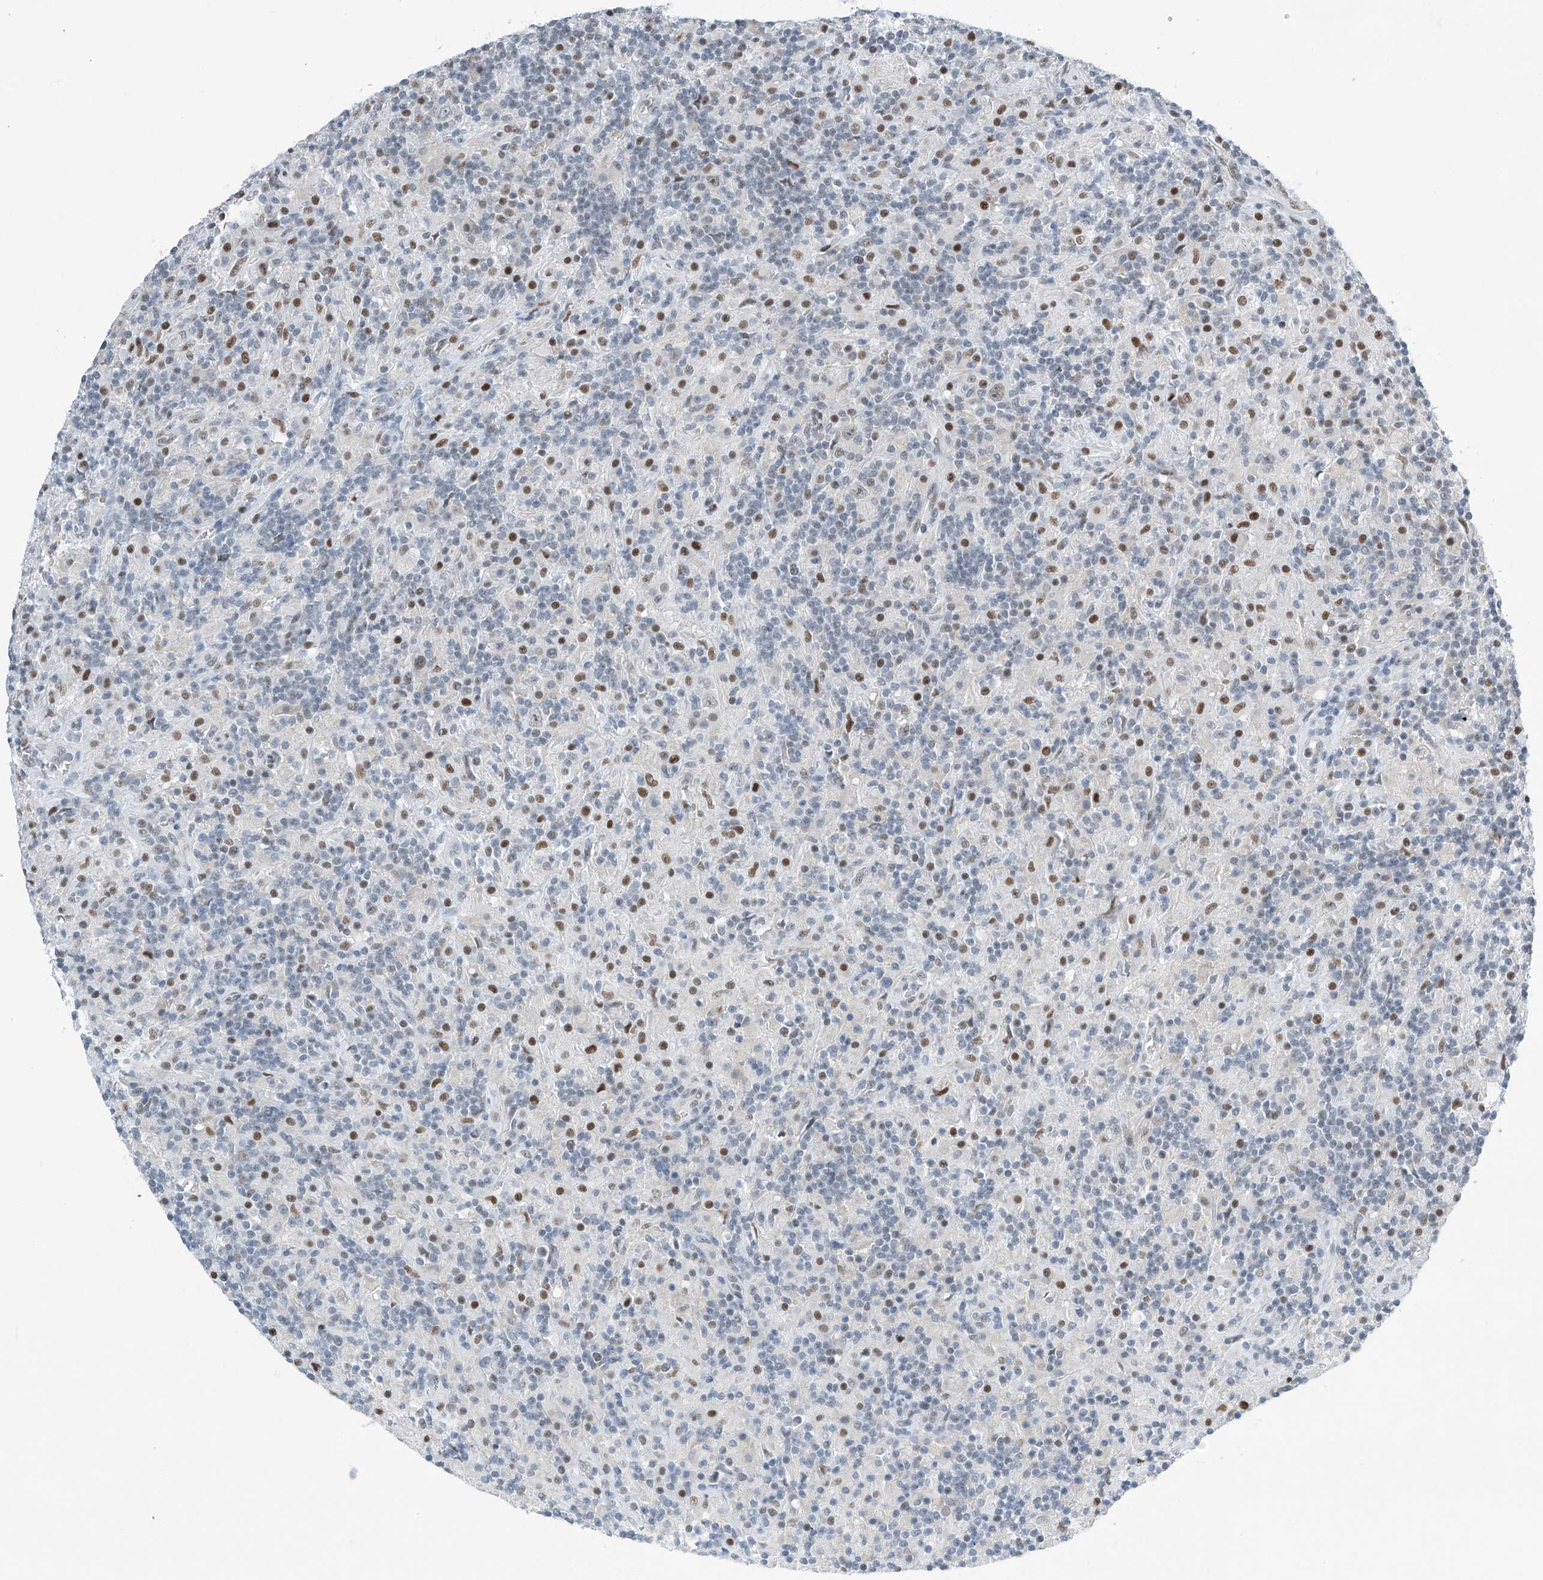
{"staining": {"intensity": "weak", "quantity": "<25%", "location": "nuclear"}, "tissue": "lymphoma", "cell_type": "Tumor cells", "image_type": "cancer", "snomed": [{"axis": "morphology", "description": "Hodgkin's disease, NOS"}, {"axis": "topography", "description": "Lymph node"}], "caption": "An IHC image of lymphoma is shown. There is no staining in tumor cells of lymphoma.", "gene": "TAF8", "patient": {"sex": "male", "age": 70}}